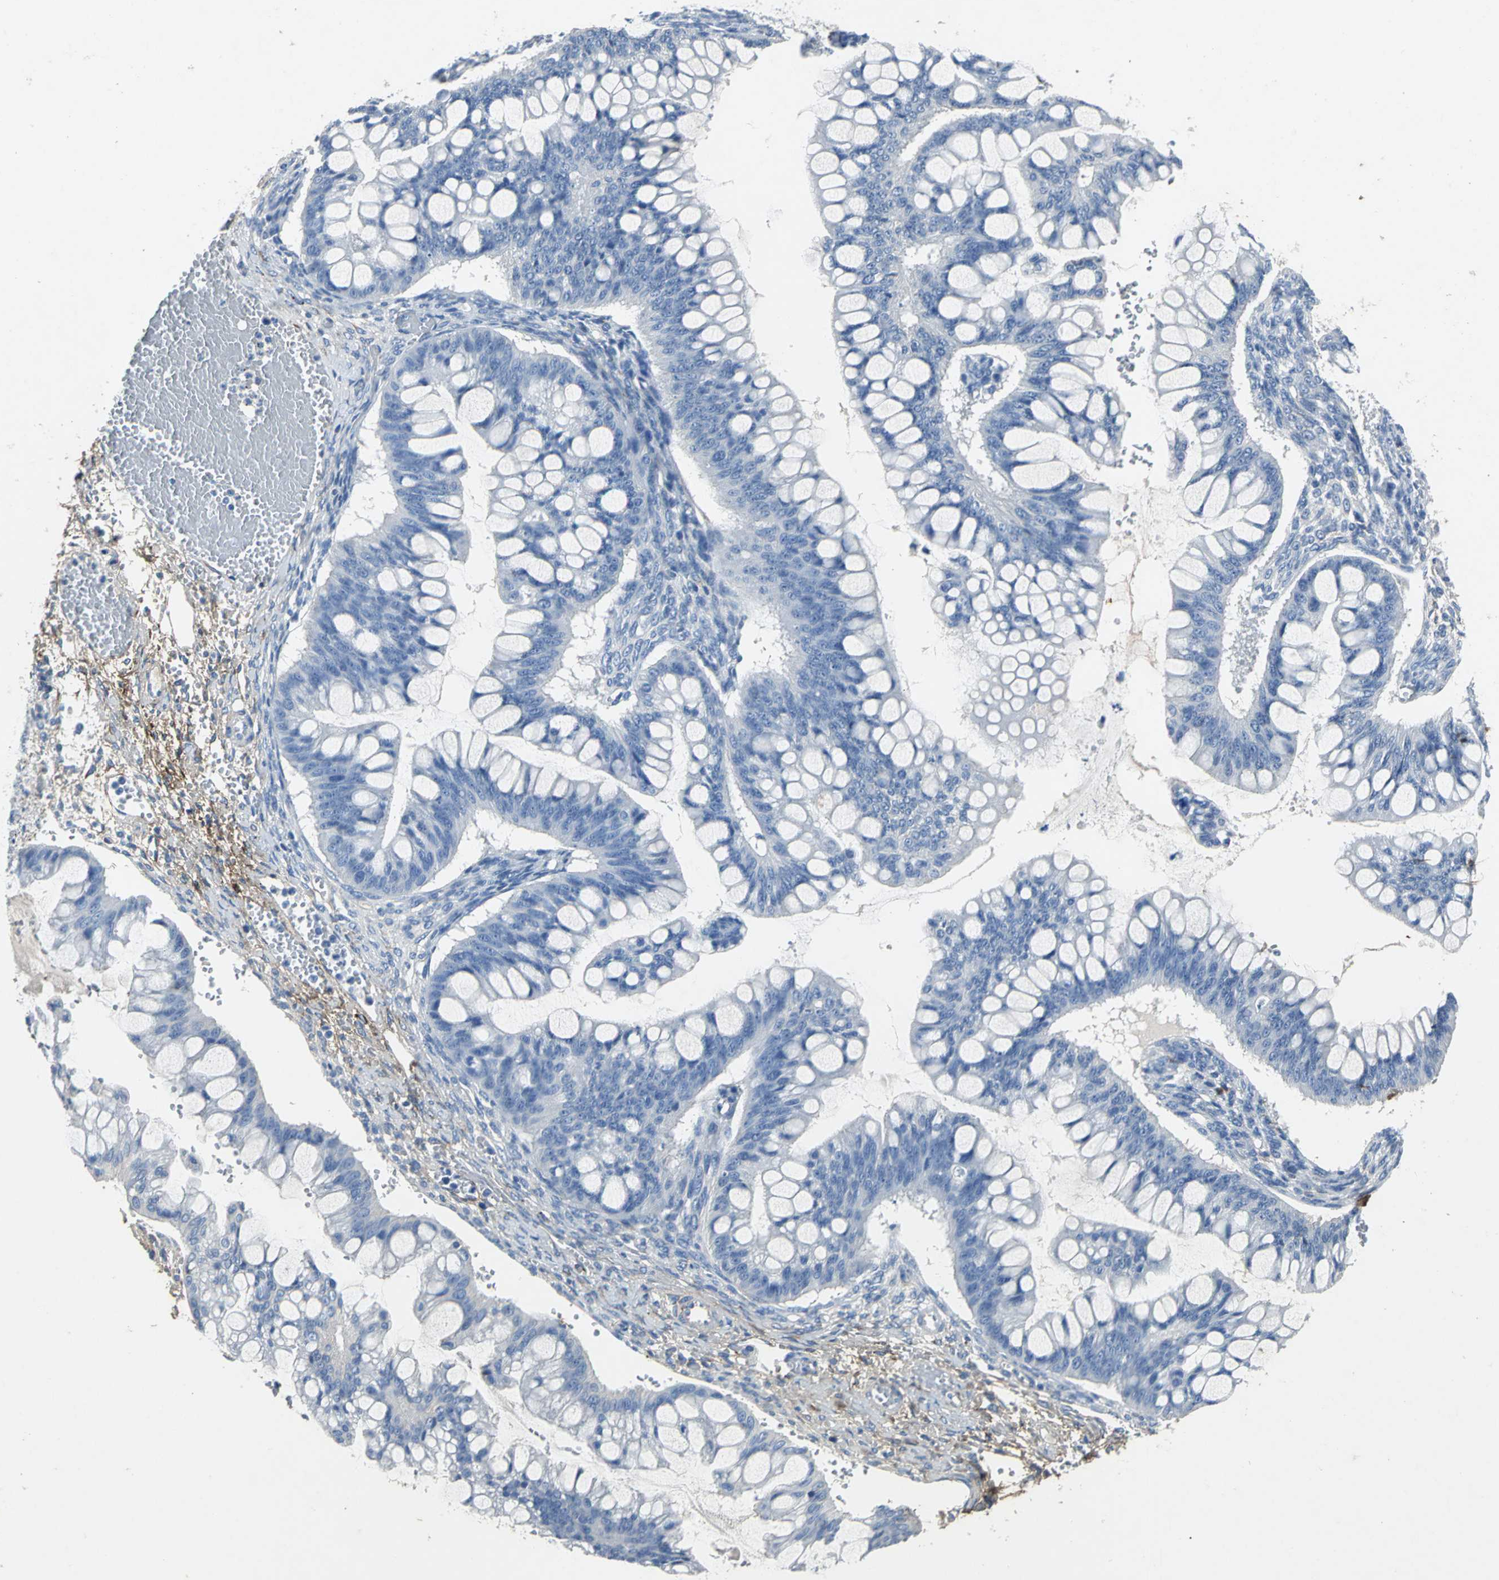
{"staining": {"intensity": "negative", "quantity": "none", "location": "none"}, "tissue": "ovarian cancer", "cell_type": "Tumor cells", "image_type": "cancer", "snomed": [{"axis": "morphology", "description": "Cystadenocarcinoma, mucinous, NOS"}, {"axis": "topography", "description": "Ovary"}], "caption": "This is an immunohistochemistry (IHC) image of human ovarian mucinous cystadenocarcinoma. There is no staining in tumor cells.", "gene": "EFNB3", "patient": {"sex": "female", "age": 73}}